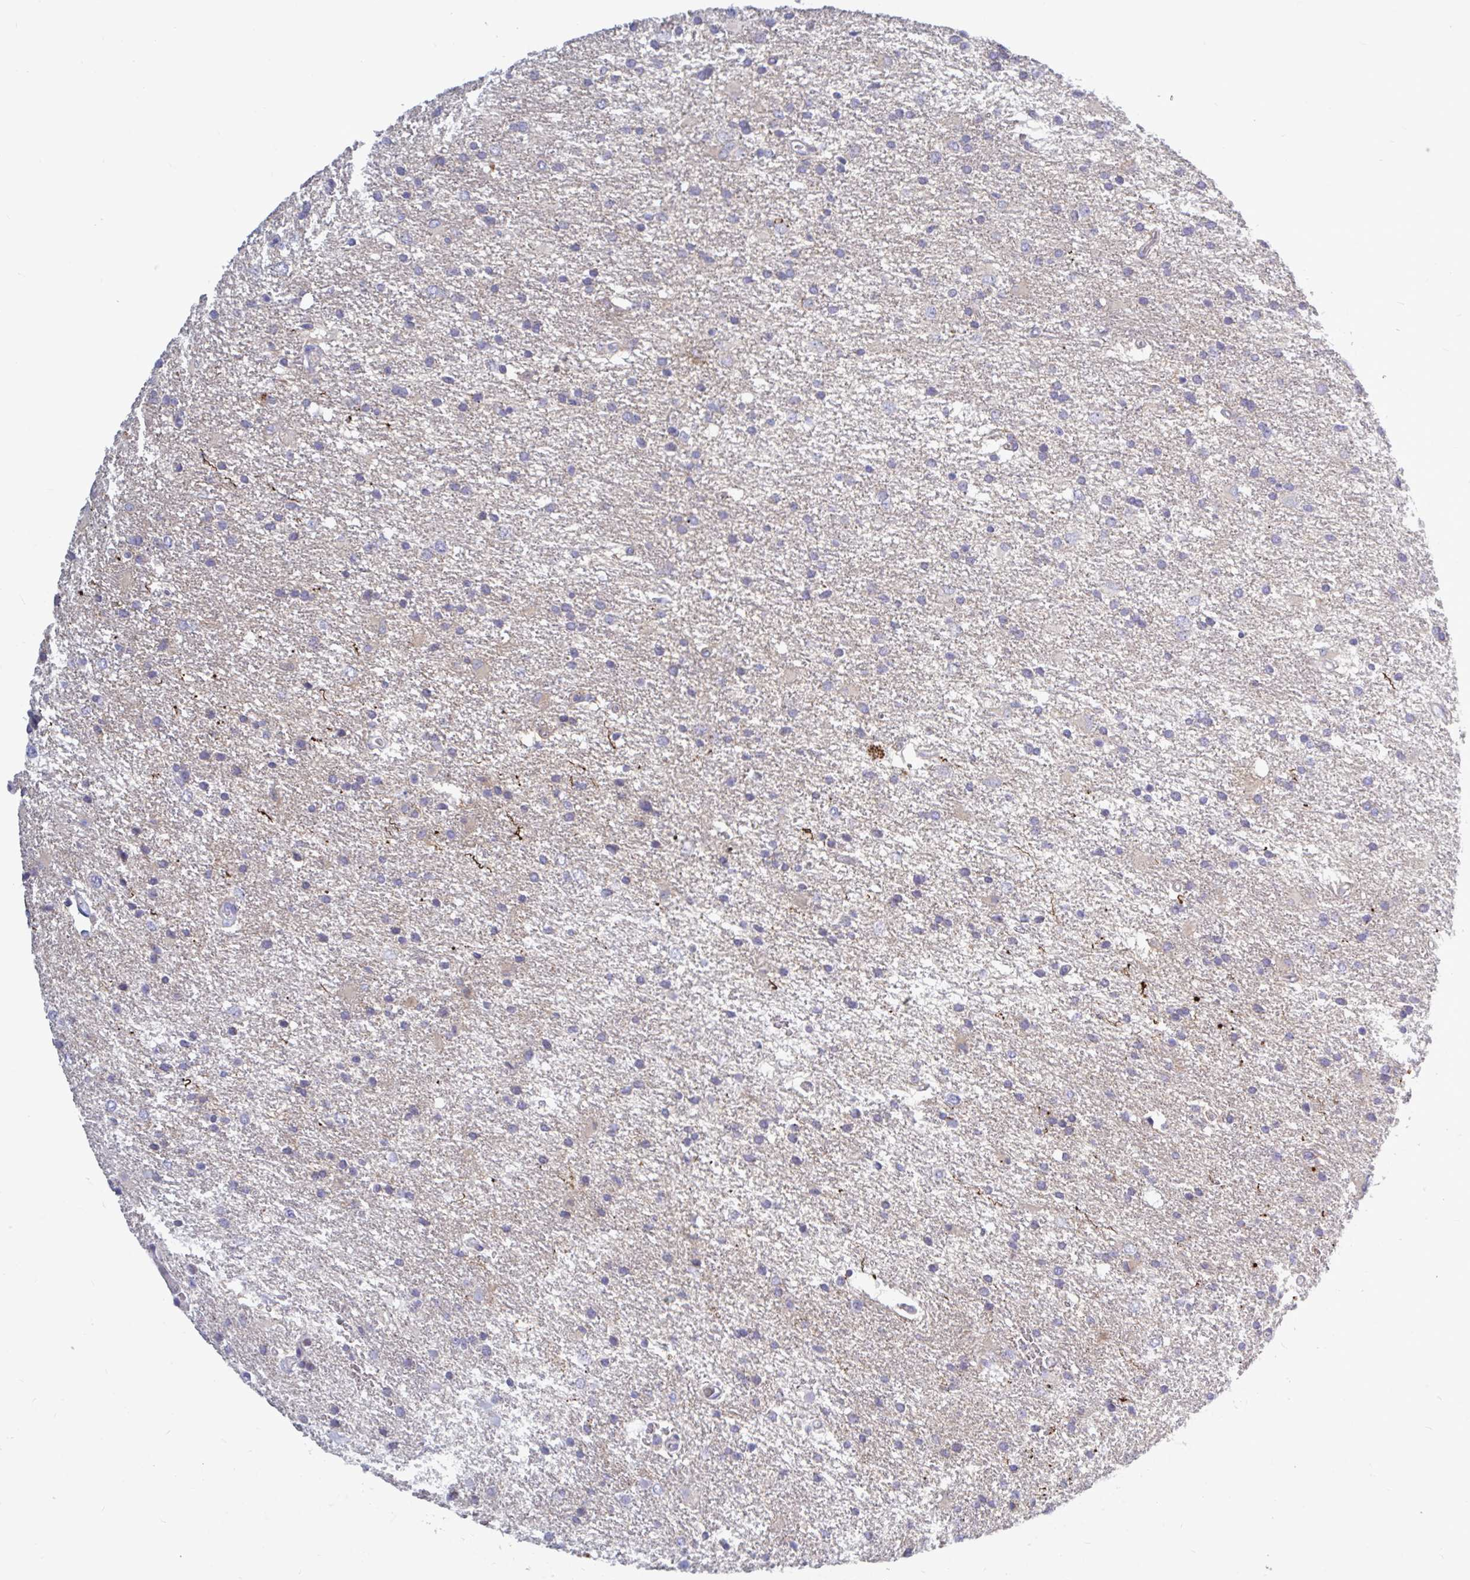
{"staining": {"intensity": "negative", "quantity": "none", "location": "none"}, "tissue": "glioma", "cell_type": "Tumor cells", "image_type": "cancer", "snomed": [{"axis": "morphology", "description": "Glioma, malignant, High grade"}, {"axis": "topography", "description": "Brain"}], "caption": "Immunohistochemistry of human glioma shows no staining in tumor cells. (DAB (3,3'-diaminobenzidine) IHC visualized using brightfield microscopy, high magnification).", "gene": "ATG9A", "patient": {"sex": "male", "age": 68}}